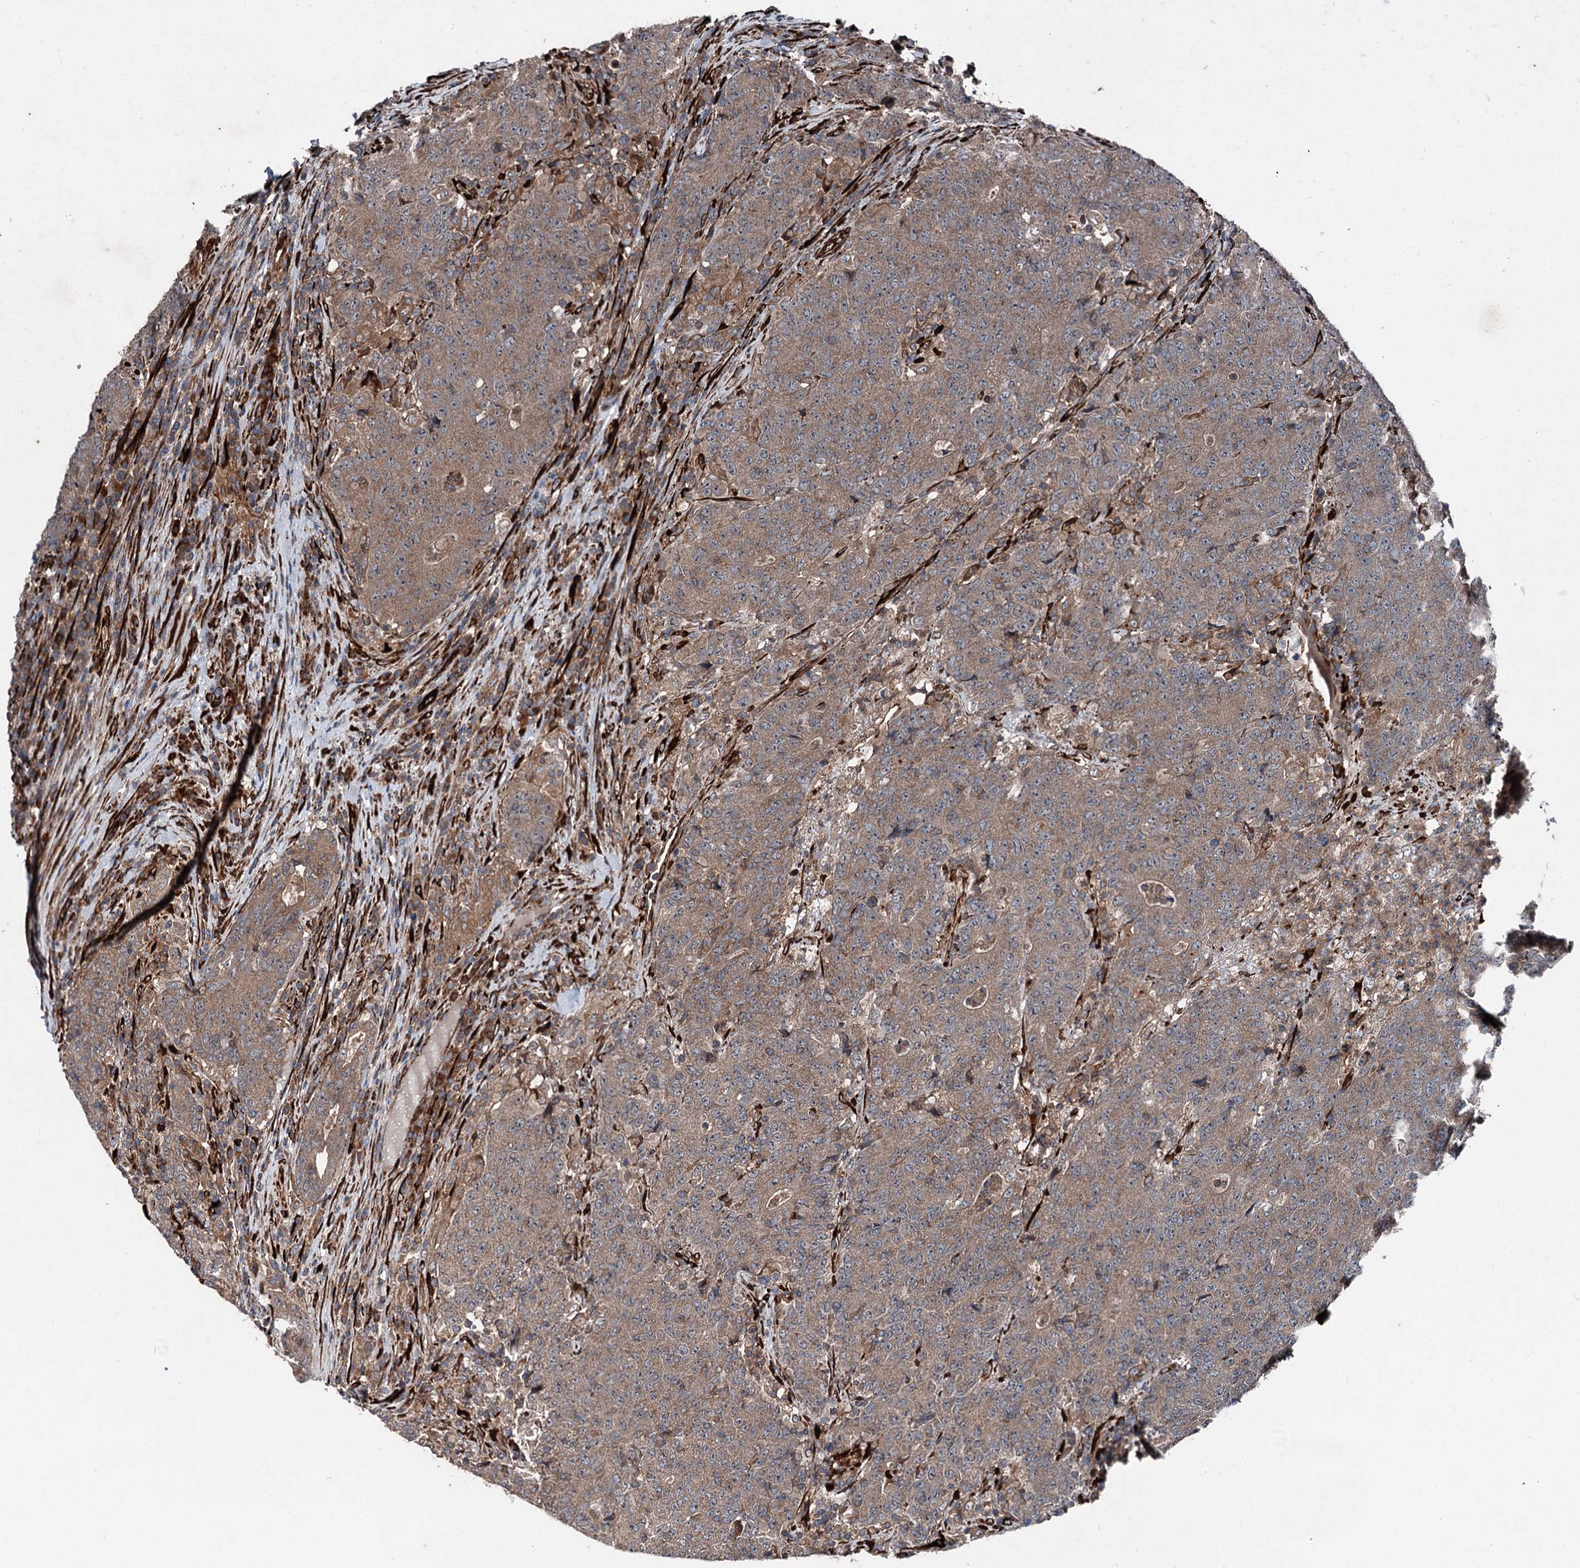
{"staining": {"intensity": "moderate", "quantity": ">75%", "location": "cytoplasmic/membranous"}, "tissue": "colorectal cancer", "cell_type": "Tumor cells", "image_type": "cancer", "snomed": [{"axis": "morphology", "description": "Adenocarcinoma, NOS"}, {"axis": "topography", "description": "Colon"}], "caption": "Protein staining by IHC reveals moderate cytoplasmic/membranous positivity in about >75% of tumor cells in colorectal cancer.", "gene": "DDIAS", "patient": {"sex": "female", "age": 75}}